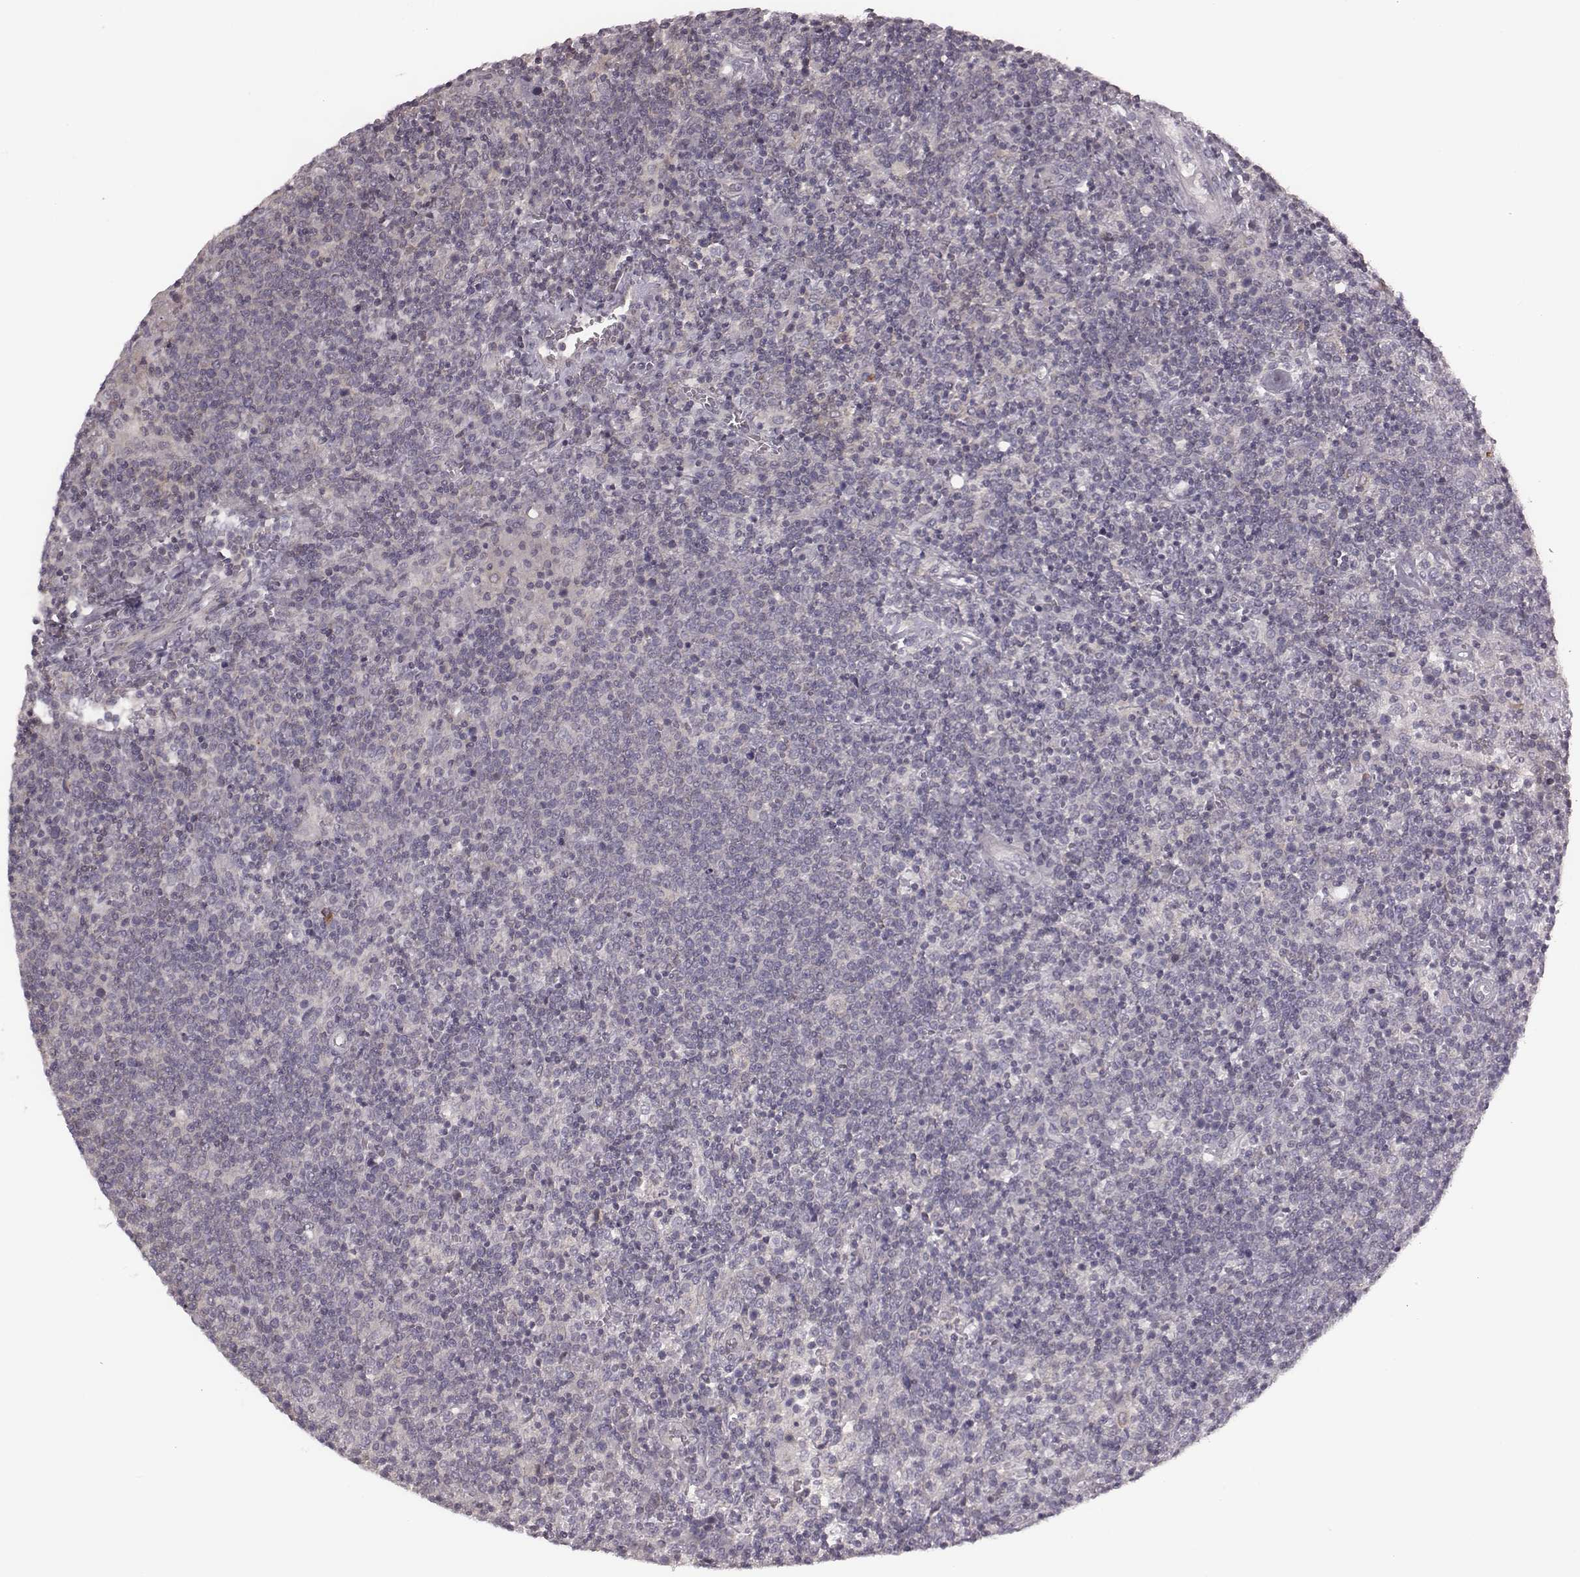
{"staining": {"intensity": "negative", "quantity": "none", "location": "none"}, "tissue": "lymphoma", "cell_type": "Tumor cells", "image_type": "cancer", "snomed": [{"axis": "morphology", "description": "Malignant lymphoma, non-Hodgkin's type, High grade"}, {"axis": "topography", "description": "Lymph node"}], "caption": "High magnification brightfield microscopy of high-grade malignant lymphoma, non-Hodgkin's type stained with DAB (3,3'-diaminobenzidine) (brown) and counterstained with hematoxylin (blue): tumor cells show no significant staining.", "gene": "BICDL1", "patient": {"sex": "male", "age": 61}}